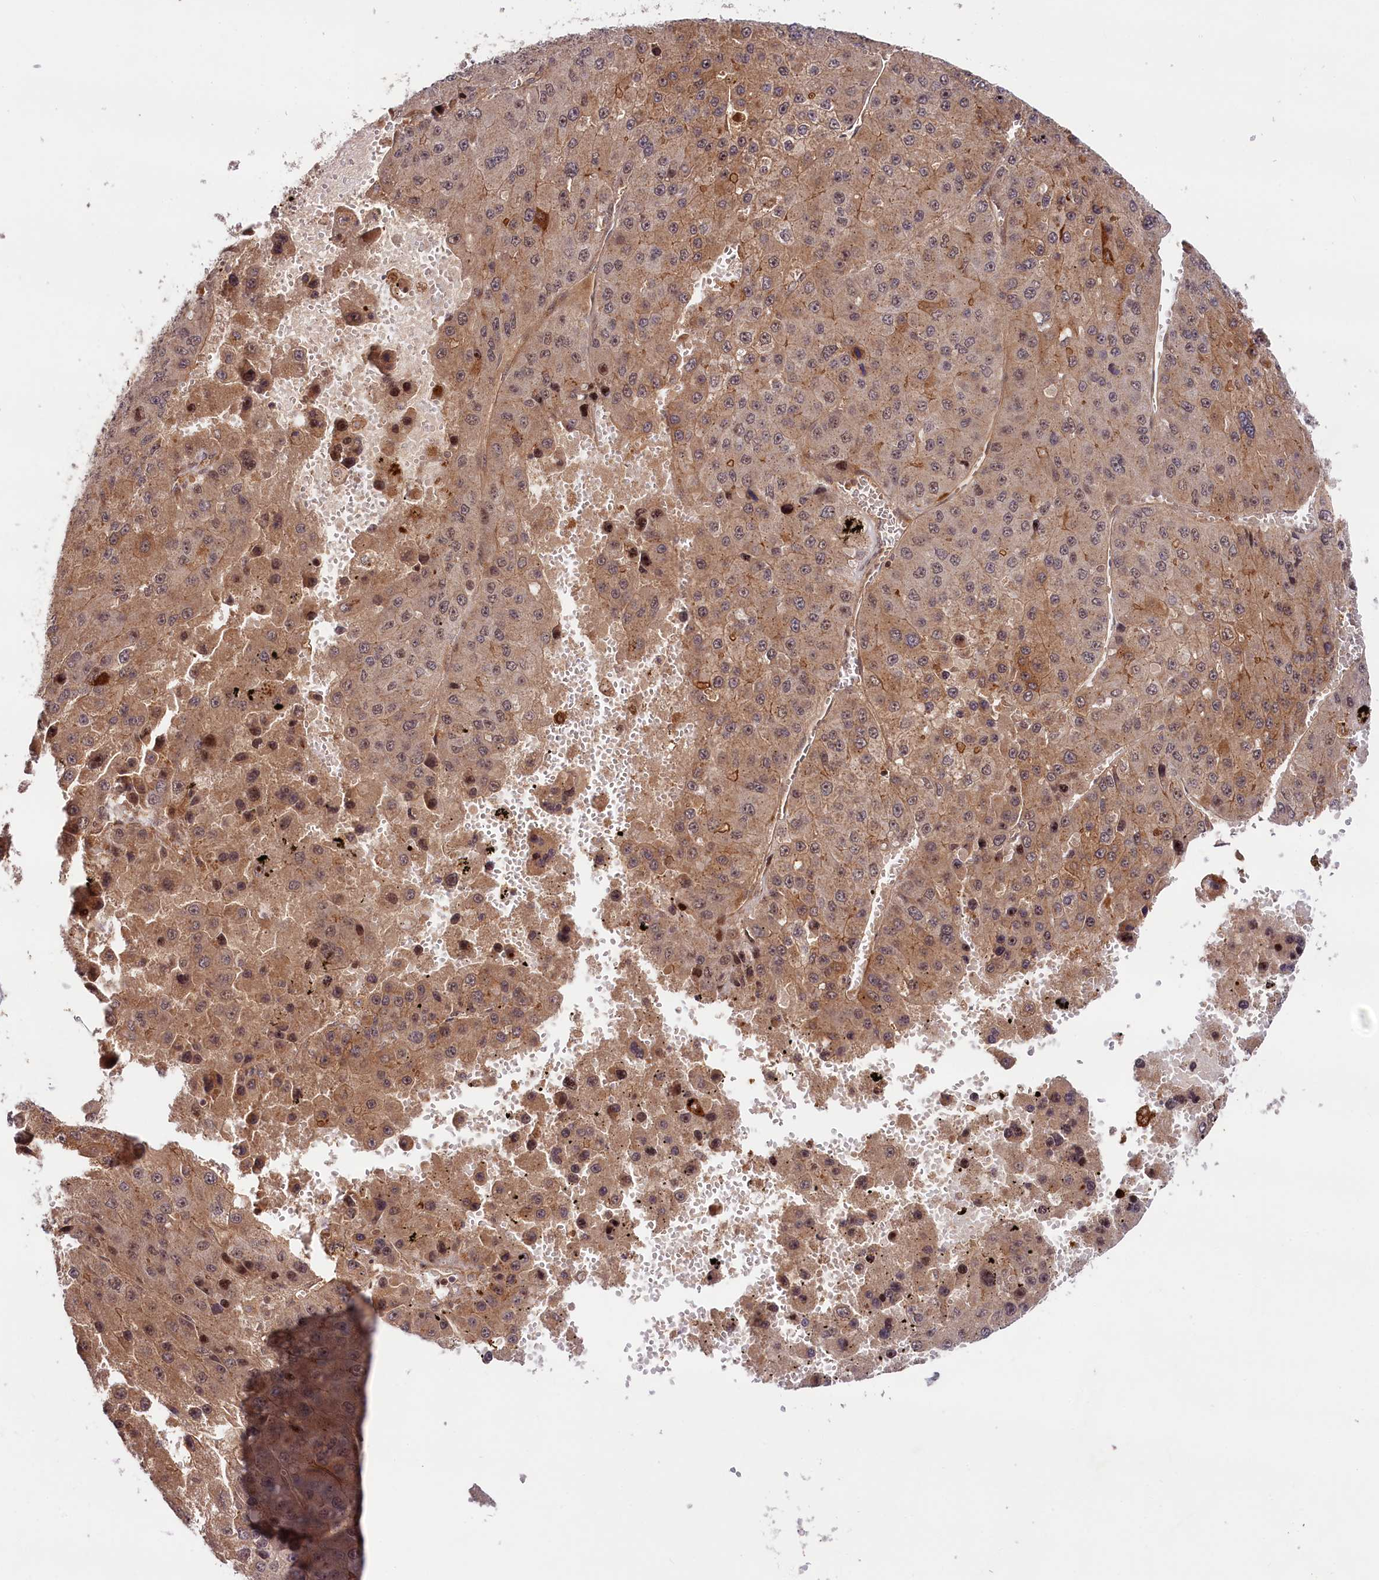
{"staining": {"intensity": "moderate", "quantity": ">75%", "location": "cytoplasmic/membranous"}, "tissue": "liver cancer", "cell_type": "Tumor cells", "image_type": "cancer", "snomed": [{"axis": "morphology", "description": "Carcinoma, Hepatocellular, NOS"}, {"axis": "topography", "description": "Liver"}], "caption": "Human liver hepatocellular carcinoma stained with a protein marker reveals moderate staining in tumor cells.", "gene": "NEDD1", "patient": {"sex": "female", "age": 73}}